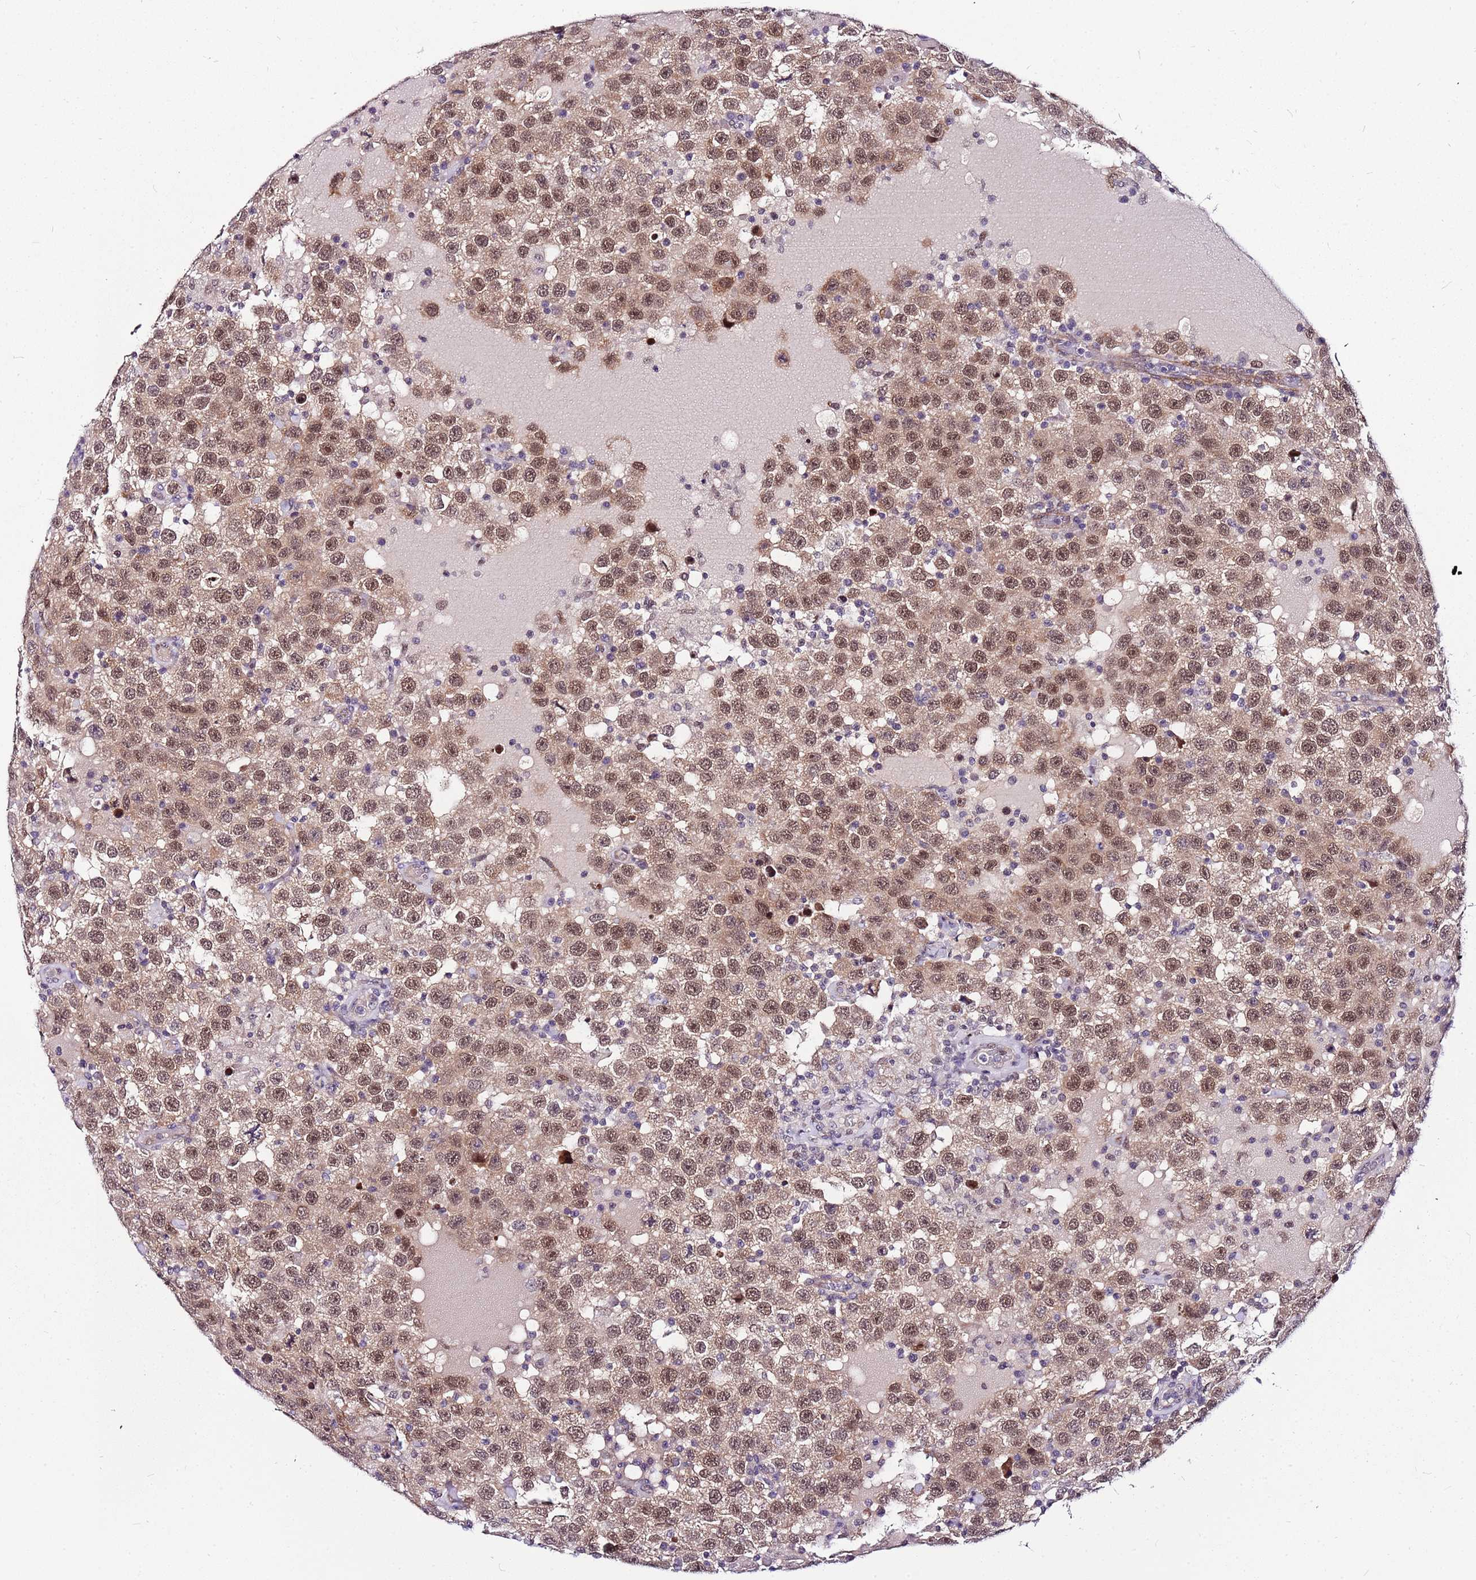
{"staining": {"intensity": "moderate", "quantity": ">75%", "location": "cytoplasmic/membranous,nuclear"}, "tissue": "testis cancer", "cell_type": "Tumor cells", "image_type": "cancer", "snomed": [{"axis": "morphology", "description": "Seminoma, NOS"}, {"axis": "topography", "description": "Testis"}], "caption": "Human testis cancer stained for a protein (brown) demonstrates moderate cytoplasmic/membranous and nuclear positive positivity in approximately >75% of tumor cells.", "gene": "POLE3", "patient": {"sex": "male", "age": 41}}